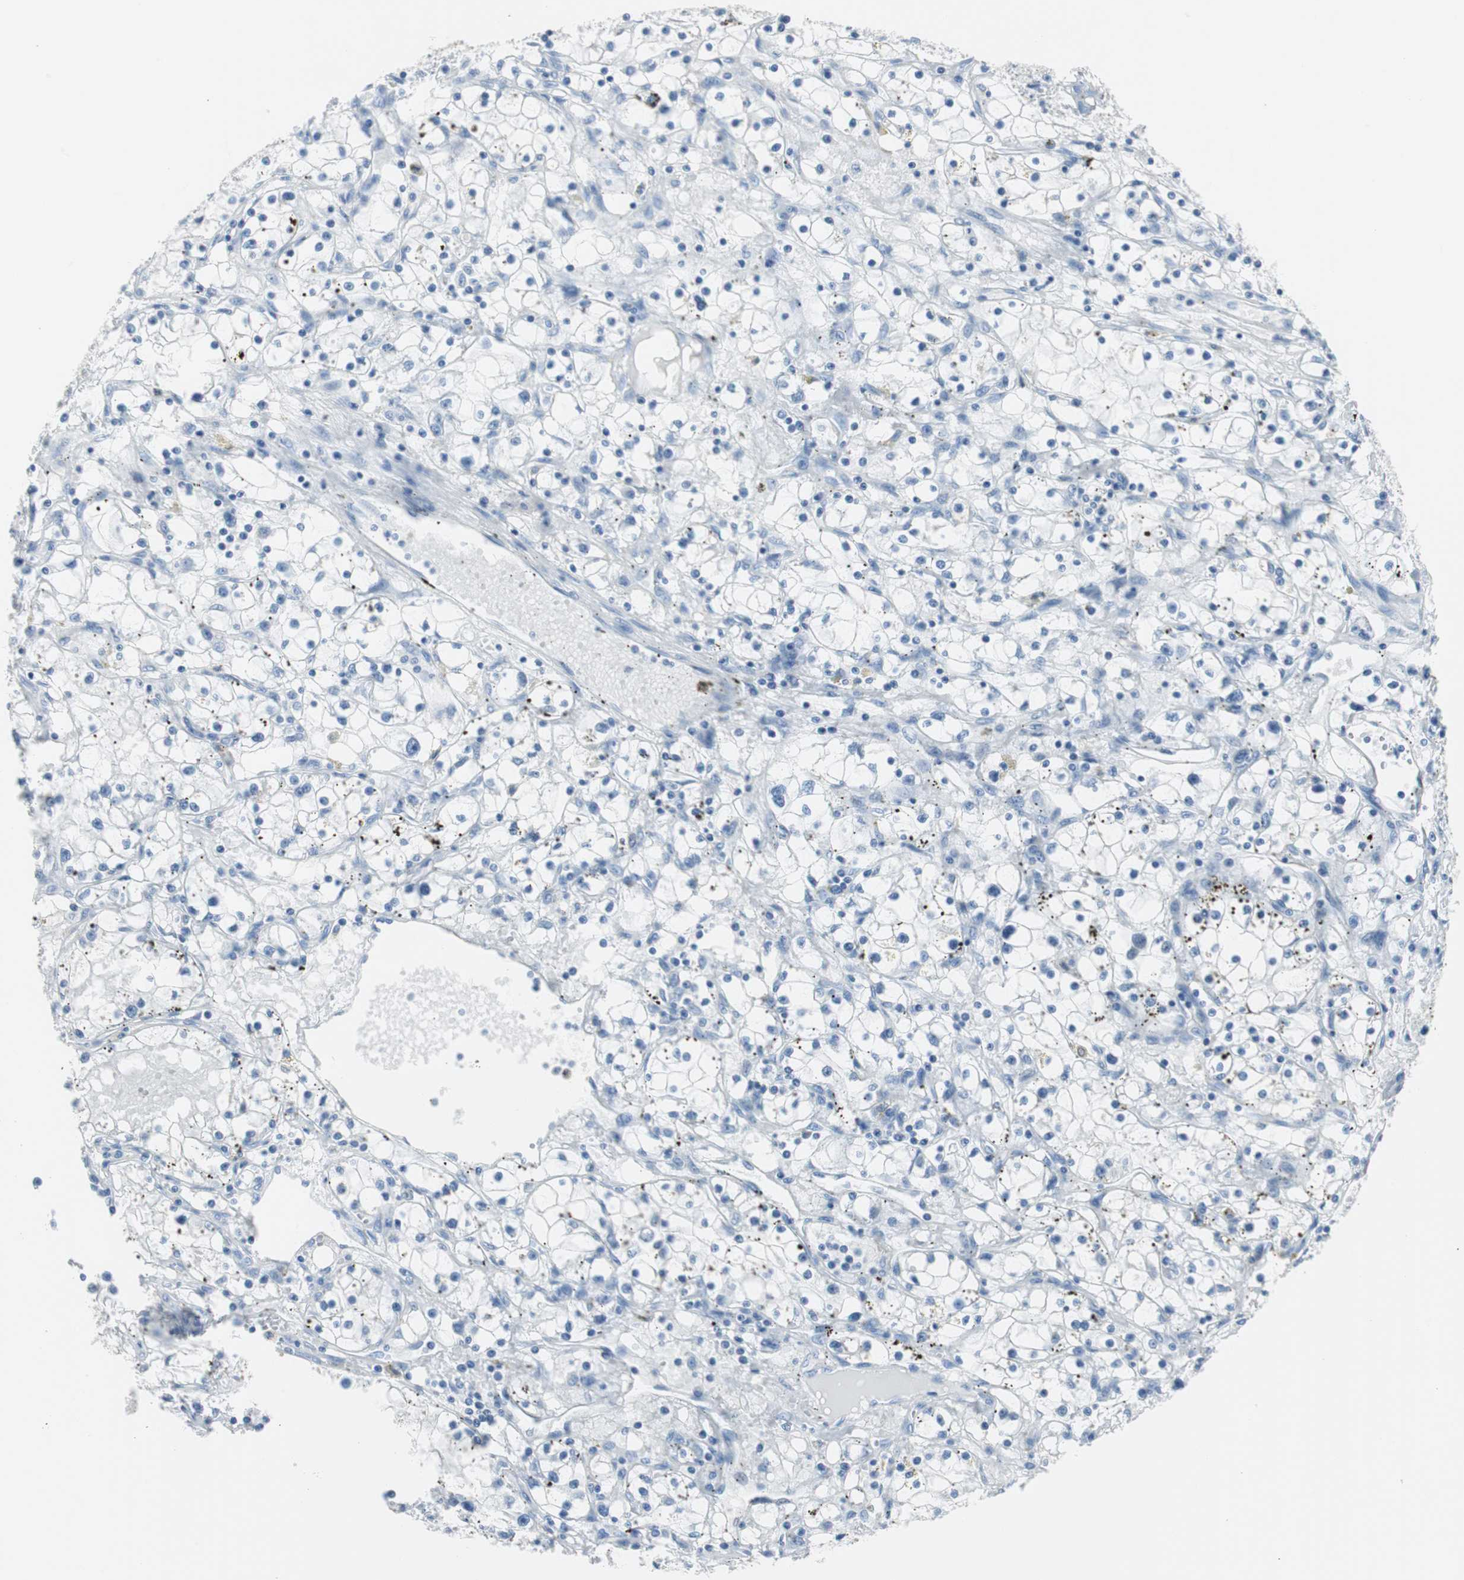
{"staining": {"intensity": "negative", "quantity": "none", "location": "none"}, "tissue": "renal cancer", "cell_type": "Tumor cells", "image_type": "cancer", "snomed": [{"axis": "morphology", "description": "Adenocarcinoma, NOS"}, {"axis": "topography", "description": "Kidney"}], "caption": "Histopathology image shows no protein positivity in tumor cells of renal adenocarcinoma tissue.", "gene": "S100A7", "patient": {"sex": "male", "age": 56}}